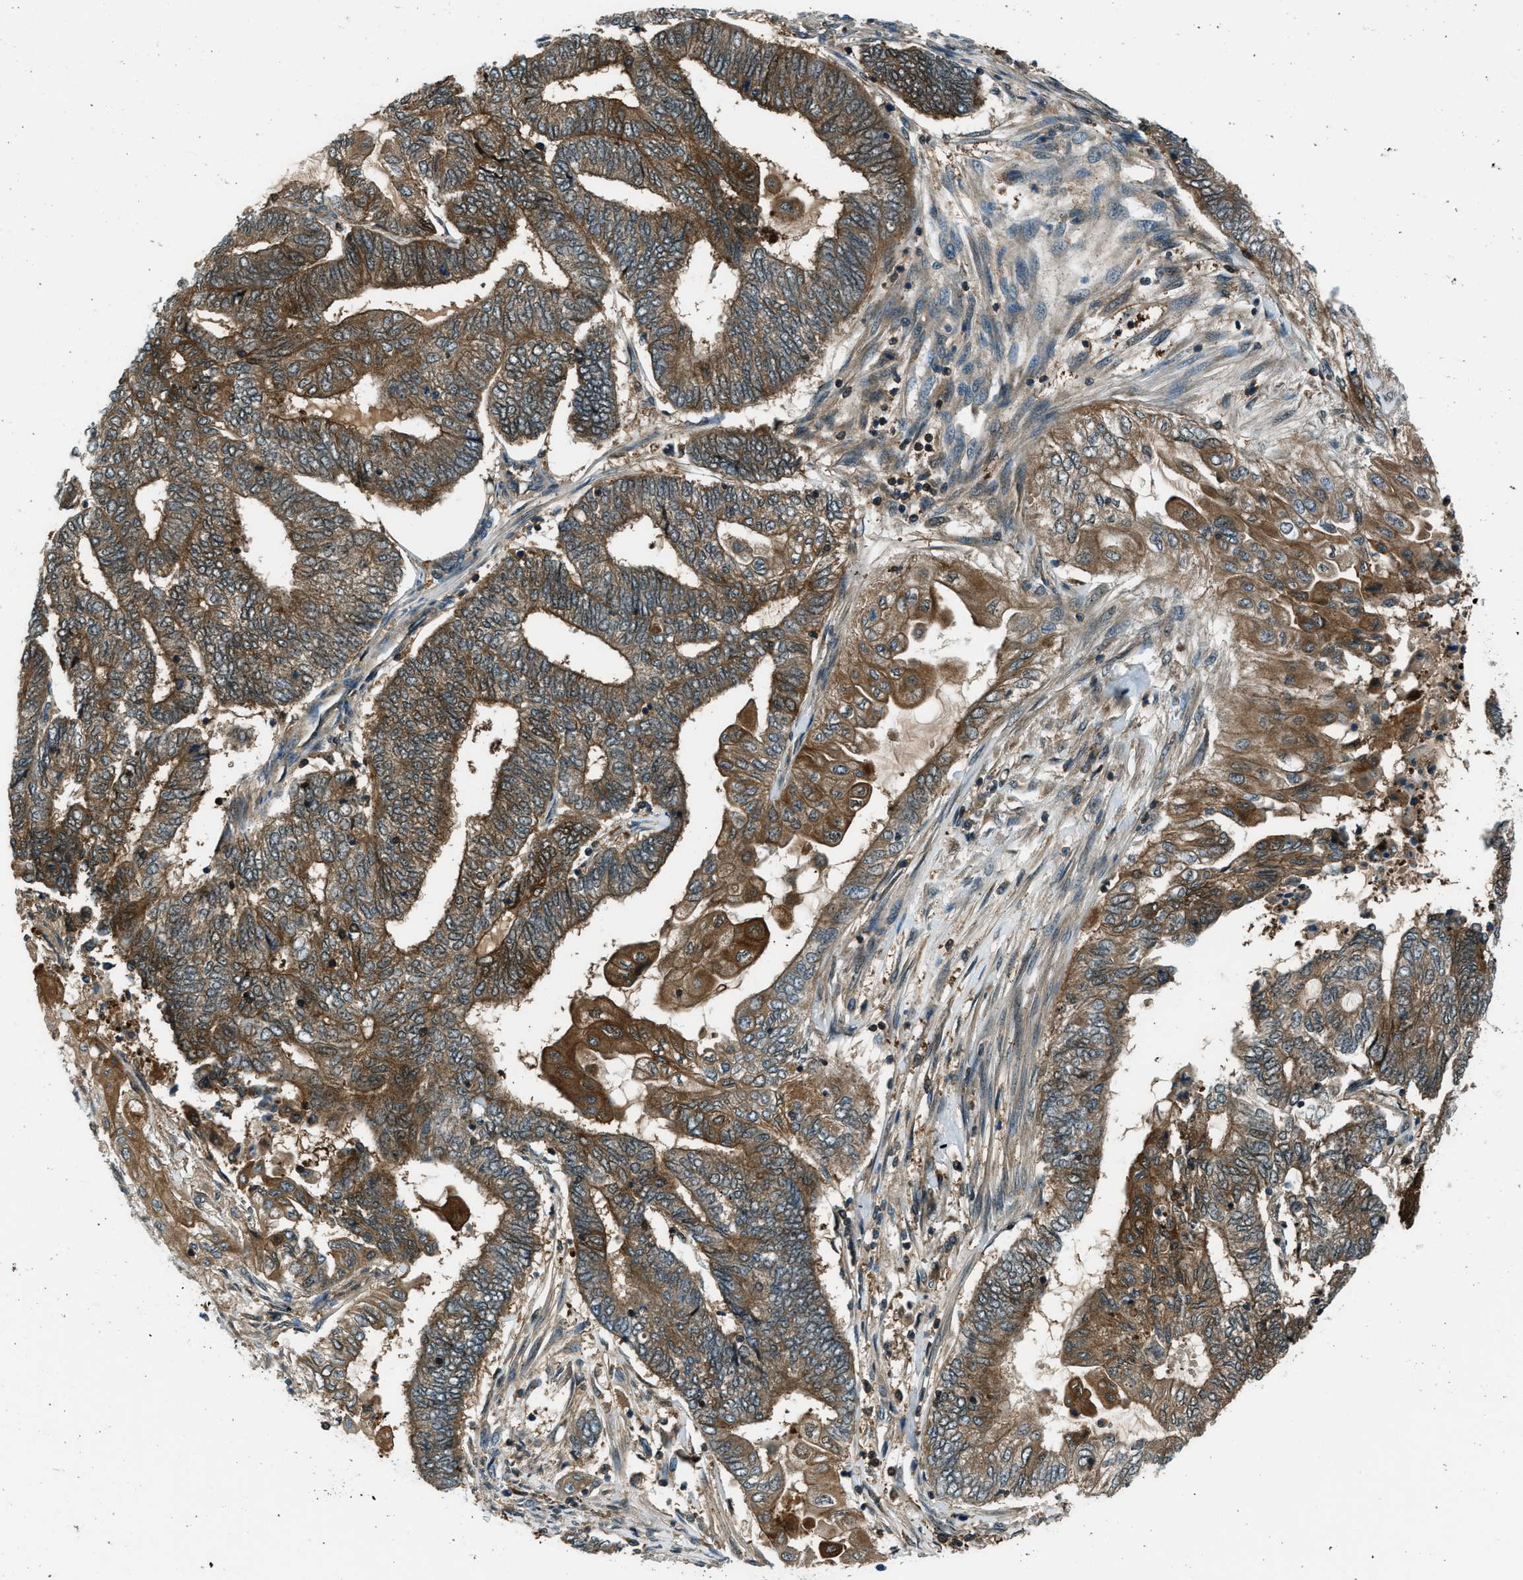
{"staining": {"intensity": "strong", "quantity": ">75%", "location": "cytoplasmic/membranous"}, "tissue": "endometrial cancer", "cell_type": "Tumor cells", "image_type": "cancer", "snomed": [{"axis": "morphology", "description": "Adenocarcinoma, NOS"}, {"axis": "topography", "description": "Uterus"}, {"axis": "topography", "description": "Endometrium"}], "caption": "Endometrial cancer (adenocarcinoma) stained with IHC shows strong cytoplasmic/membranous expression in approximately >75% of tumor cells. The staining was performed using DAB to visualize the protein expression in brown, while the nuclei were stained in blue with hematoxylin (Magnification: 20x).", "gene": "HEBP2", "patient": {"sex": "female", "age": 70}}